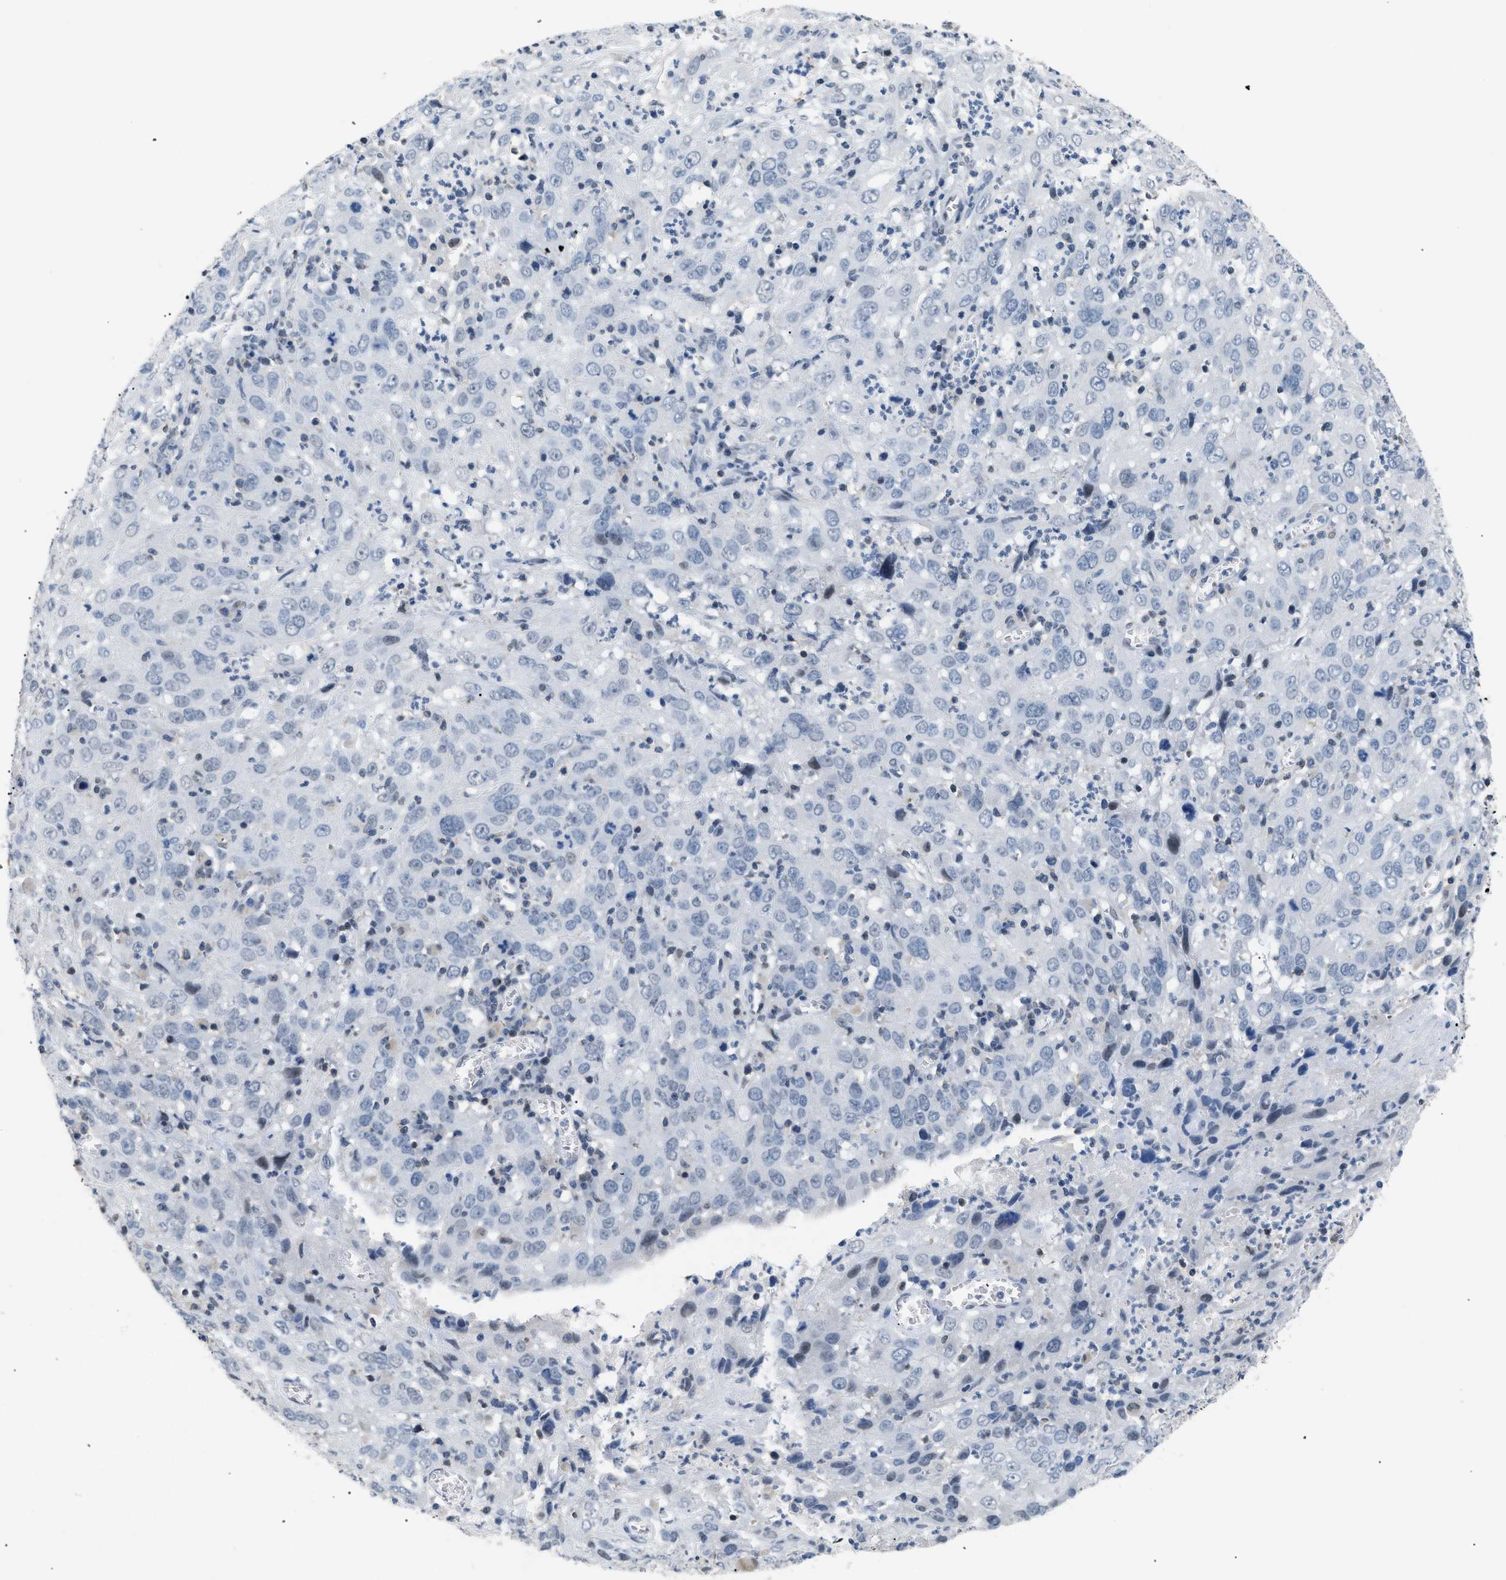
{"staining": {"intensity": "negative", "quantity": "none", "location": "none"}, "tissue": "cervical cancer", "cell_type": "Tumor cells", "image_type": "cancer", "snomed": [{"axis": "morphology", "description": "Squamous cell carcinoma, NOS"}, {"axis": "topography", "description": "Cervix"}], "caption": "Tumor cells are negative for brown protein staining in cervical cancer.", "gene": "KCNC3", "patient": {"sex": "female", "age": 32}}